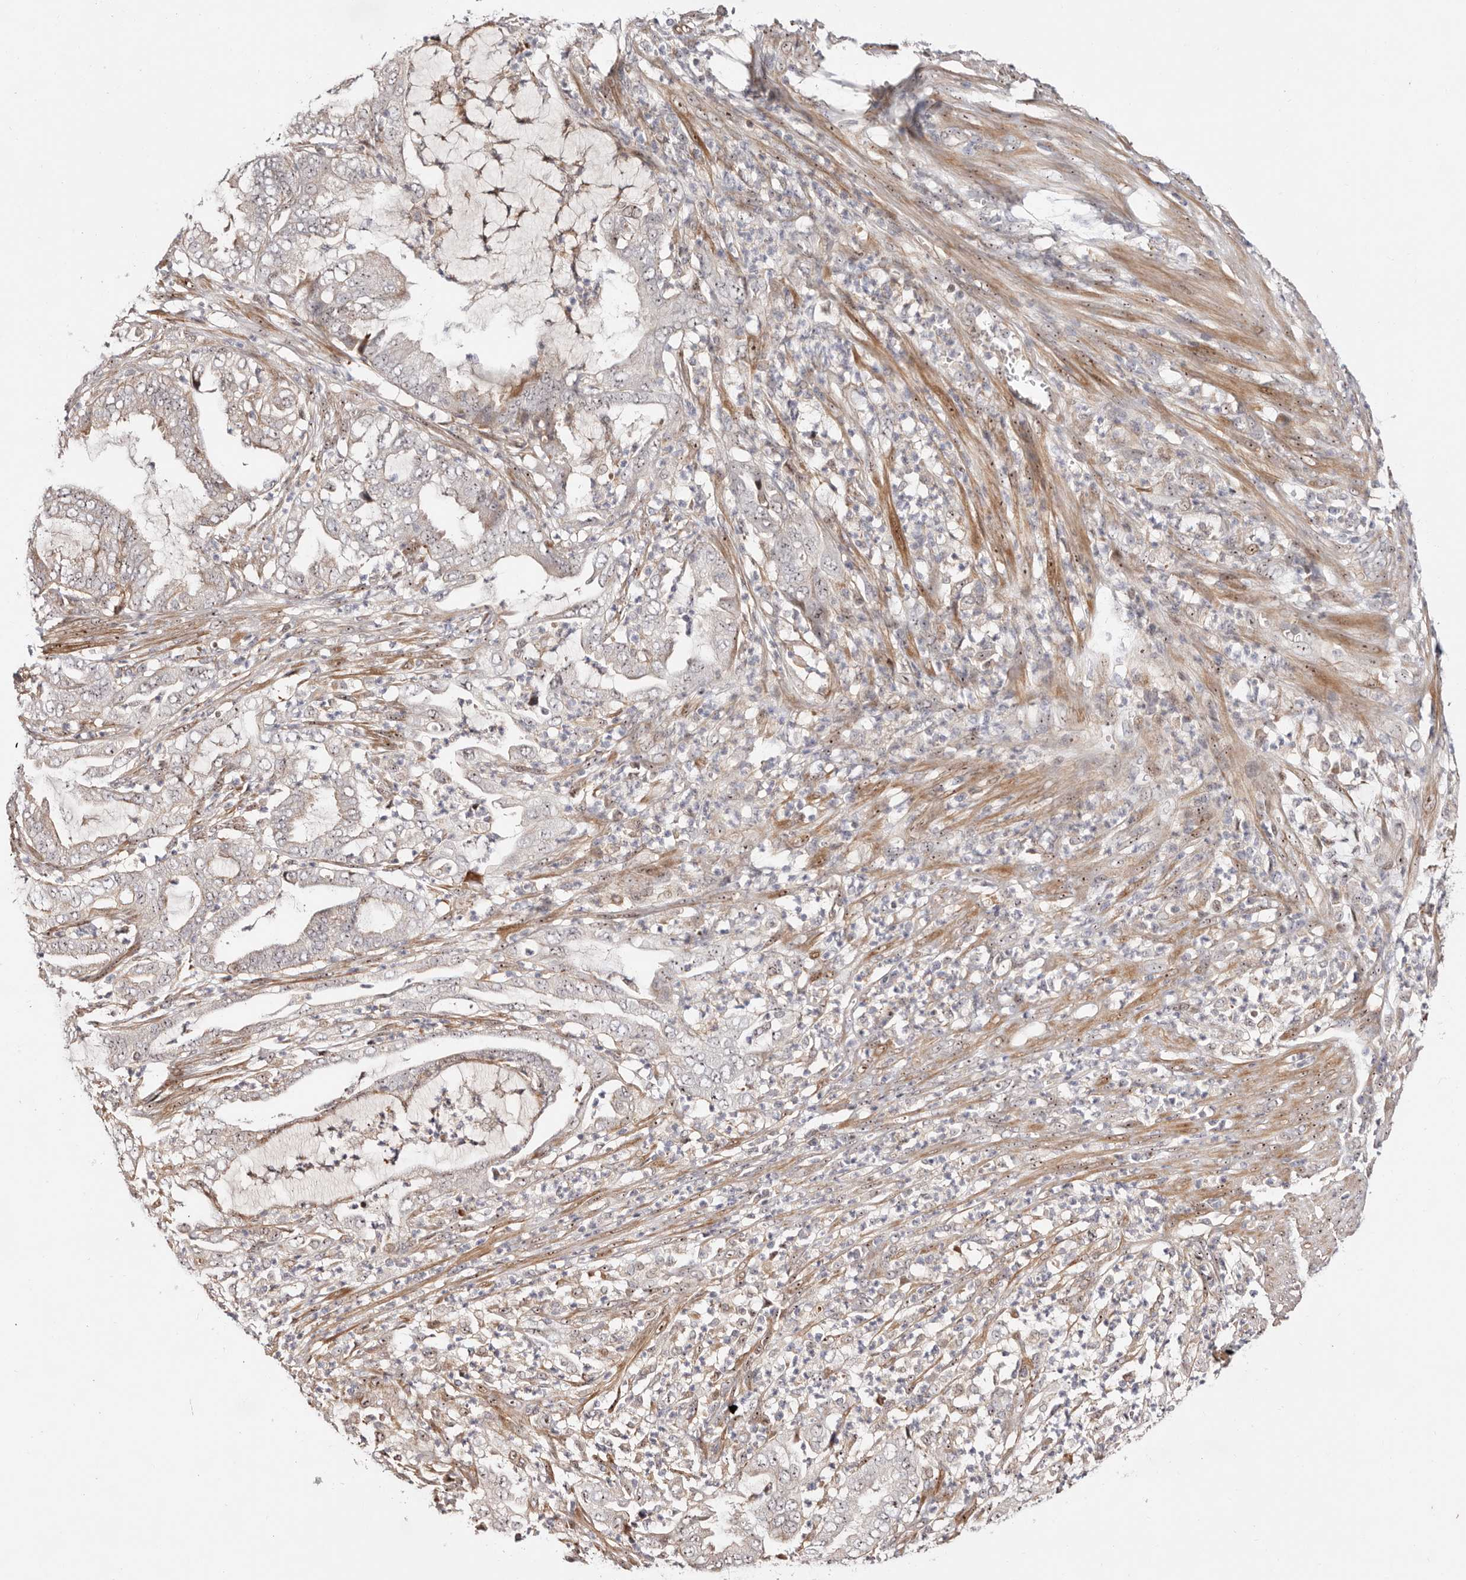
{"staining": {"intensity": "weak", "quantity": "<25%", "location": "nuclear"}, "tissue": "endometrial cancer", "cell_type": "Tumor cells", "image_type": "cancer", "snomed": [{"axis": "morphology", "description": "Adenocarcinoma, NOS"}, {"axis": "topography", "description": "Endometrium"}], "caption": "Endometrial cancer stained for a protein using immunohistochemistry (IHC) shows no positivity tumor cells.", "gene": "ODF2L", "patient": {"sex": "female", "age": 51}}